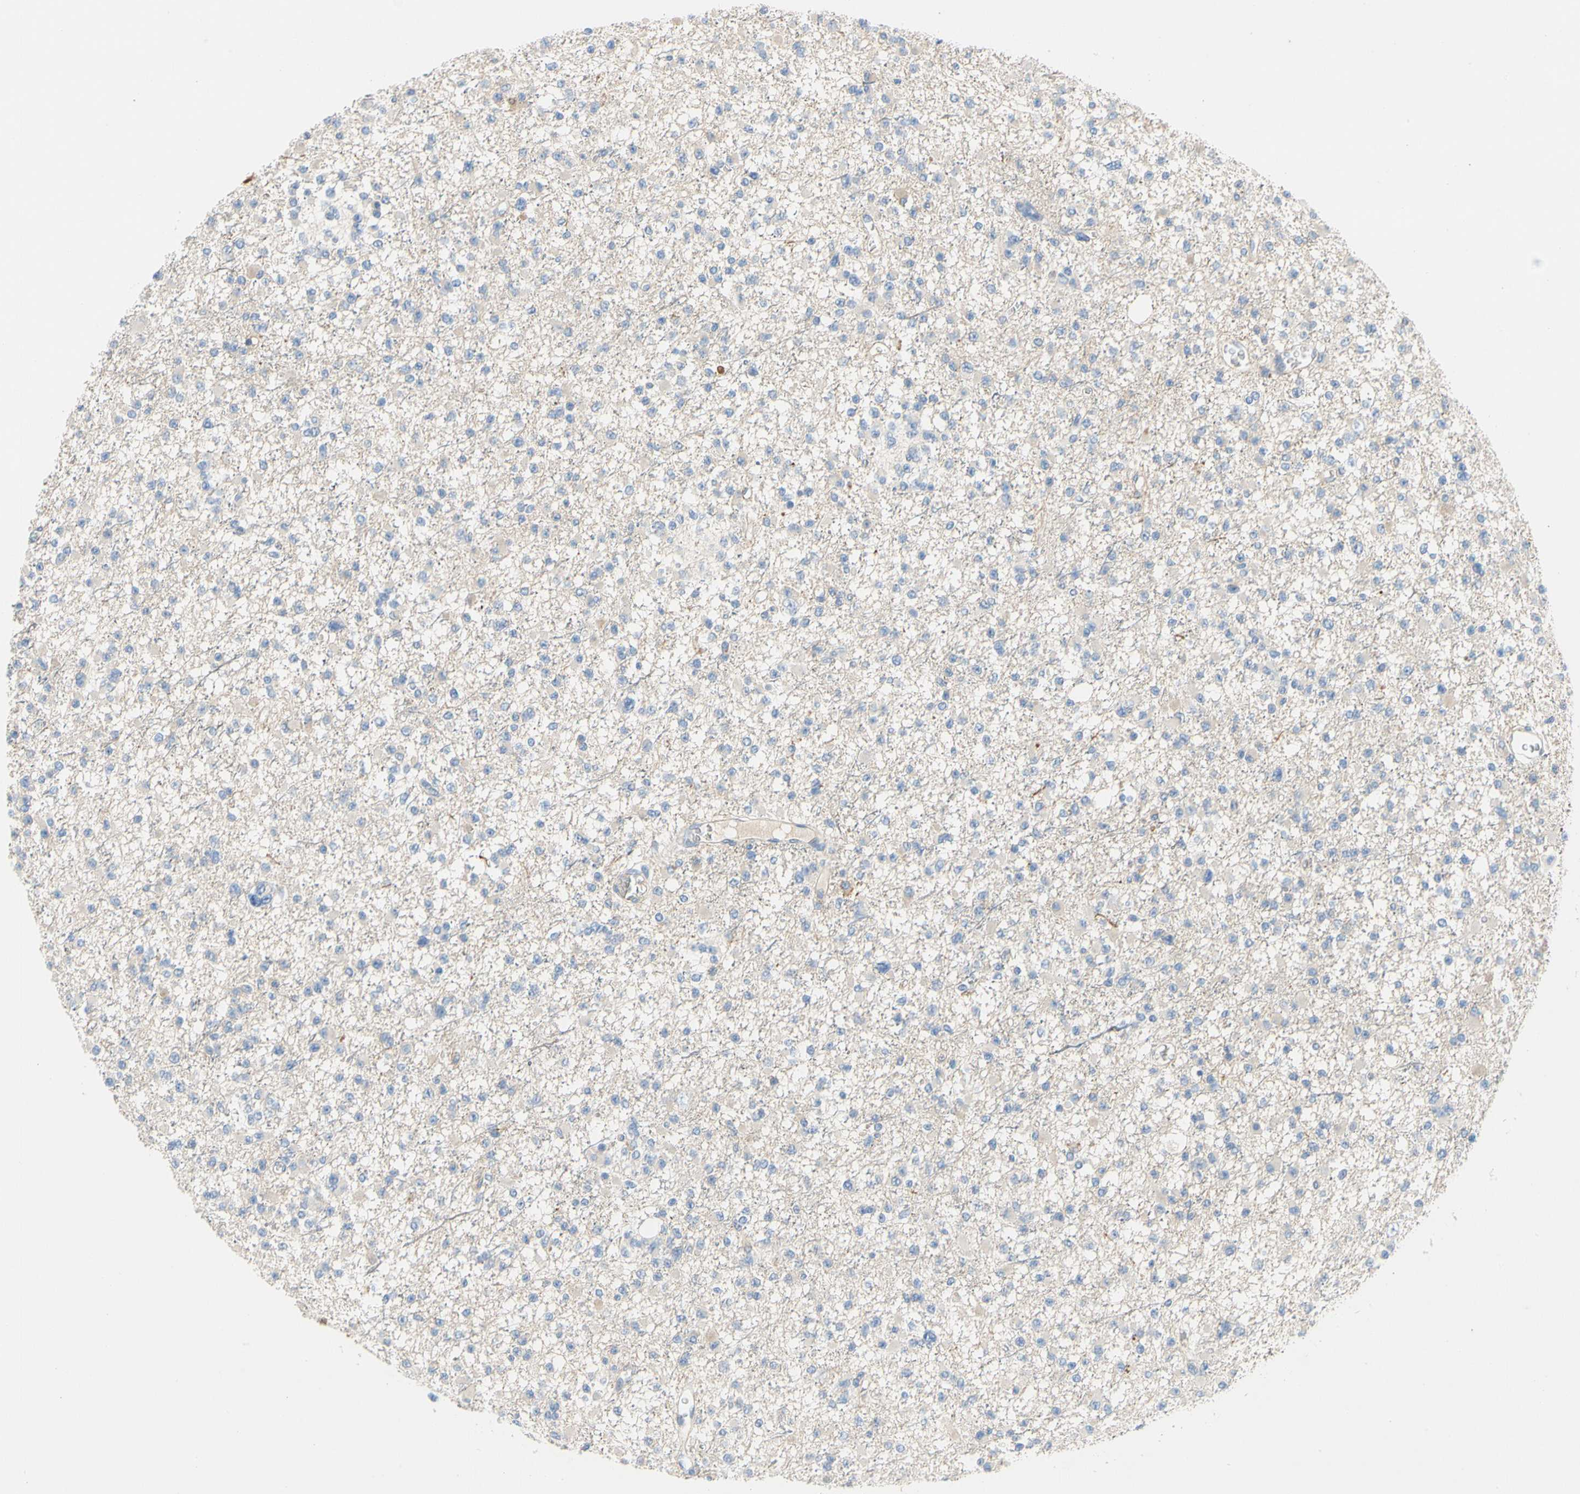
{"staining": {"intensity": "negative", "quantity": "none", "location": "none"}, "tissue": "glioma", "cell_type": "Tumor cells", "image_type": "cancer", "snomed": [{"axis": "morphology", "description": "Glioma, malignant, Low grade"}, {"axis": "topography", "description": "Brain"}], "caption": "Micrograph shows no significant protein expression in tumor cells of malignant glioma (low-grade).", "gene": "CCM2L", "patient": {"sex": "female", "age": 22}}